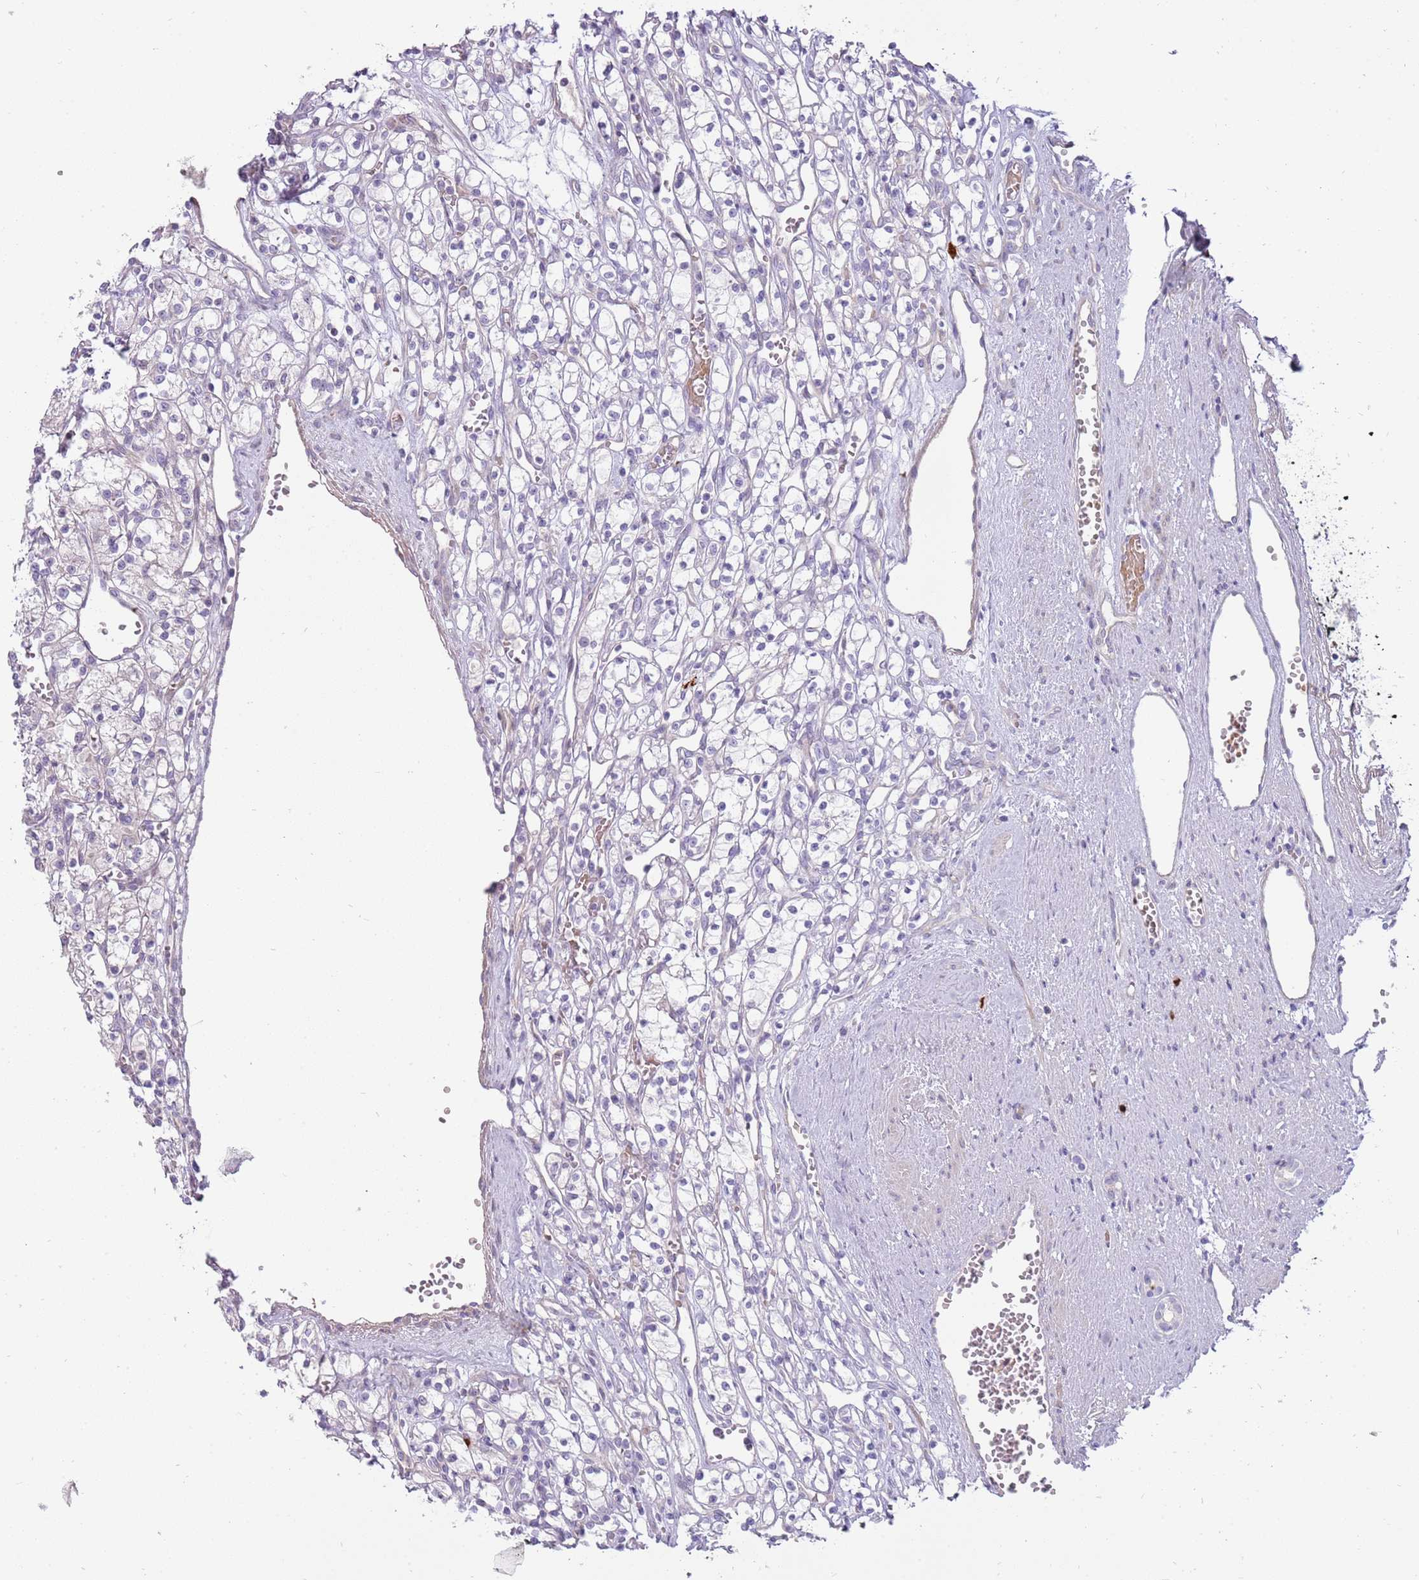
{"staining": {"intensity": "negative", "quantity": "none", "location": "none"}, "tissue": "renal cancer", "cell_type": "Tumor cells", "image_type": "cancer", "snomed": [{"axis": "morphology", "description": "Adenocarcinoma, NOS"}, {"axis": "topography", "description": "Kidney"}], "caption": "There is no significant expression in tumor cells of adenocarcinoma (renal). (Brightfield microscopy of DAB immunohistochemistry at high magnification).", "gene": "MCUB", "patient": {"sex": "female", "age": 59}}